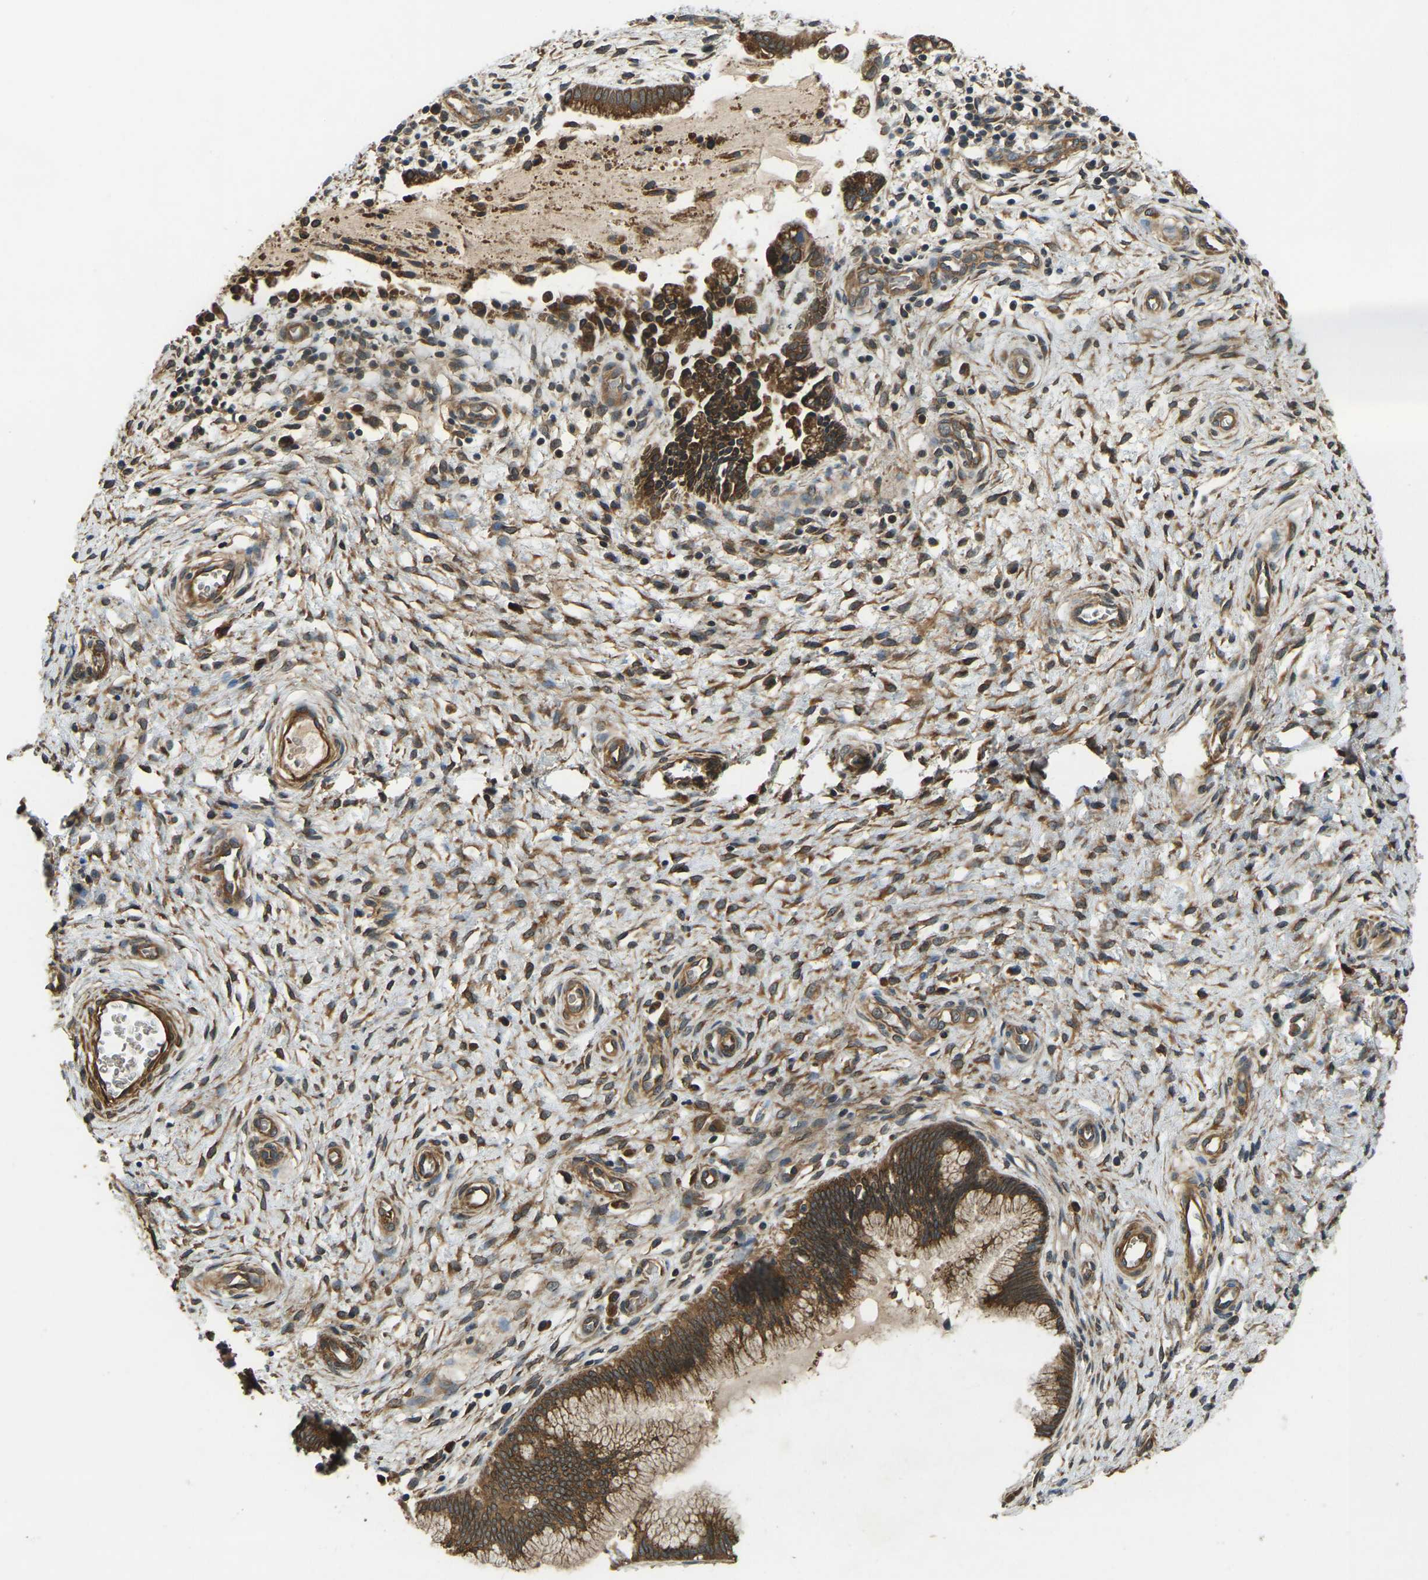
{"staining": {"intensity": "moderate", "quantity": ">75%", "location": "cytoplasmic/membranous"}, "tissue": "cervix", "cell_type": "Glandular cells", "image_type": "normal", "snomed": [{"axis": "morphology", "description": "Normal tissue, NOS"}, {"axis": "topography", "description": "Cervix"}], "caption": "Moderate cytoplasmic/membranous protein positivity is appreciated in about >75% of glandular cells in cervix. The staining was performed using DAB to visualize the protein expression in brown, while the nuclei were stained in blue with hematoxylin (Magnification: 20x).", "gene": "ERGIC1", "patient": {"sex": "female", "age": 55}}